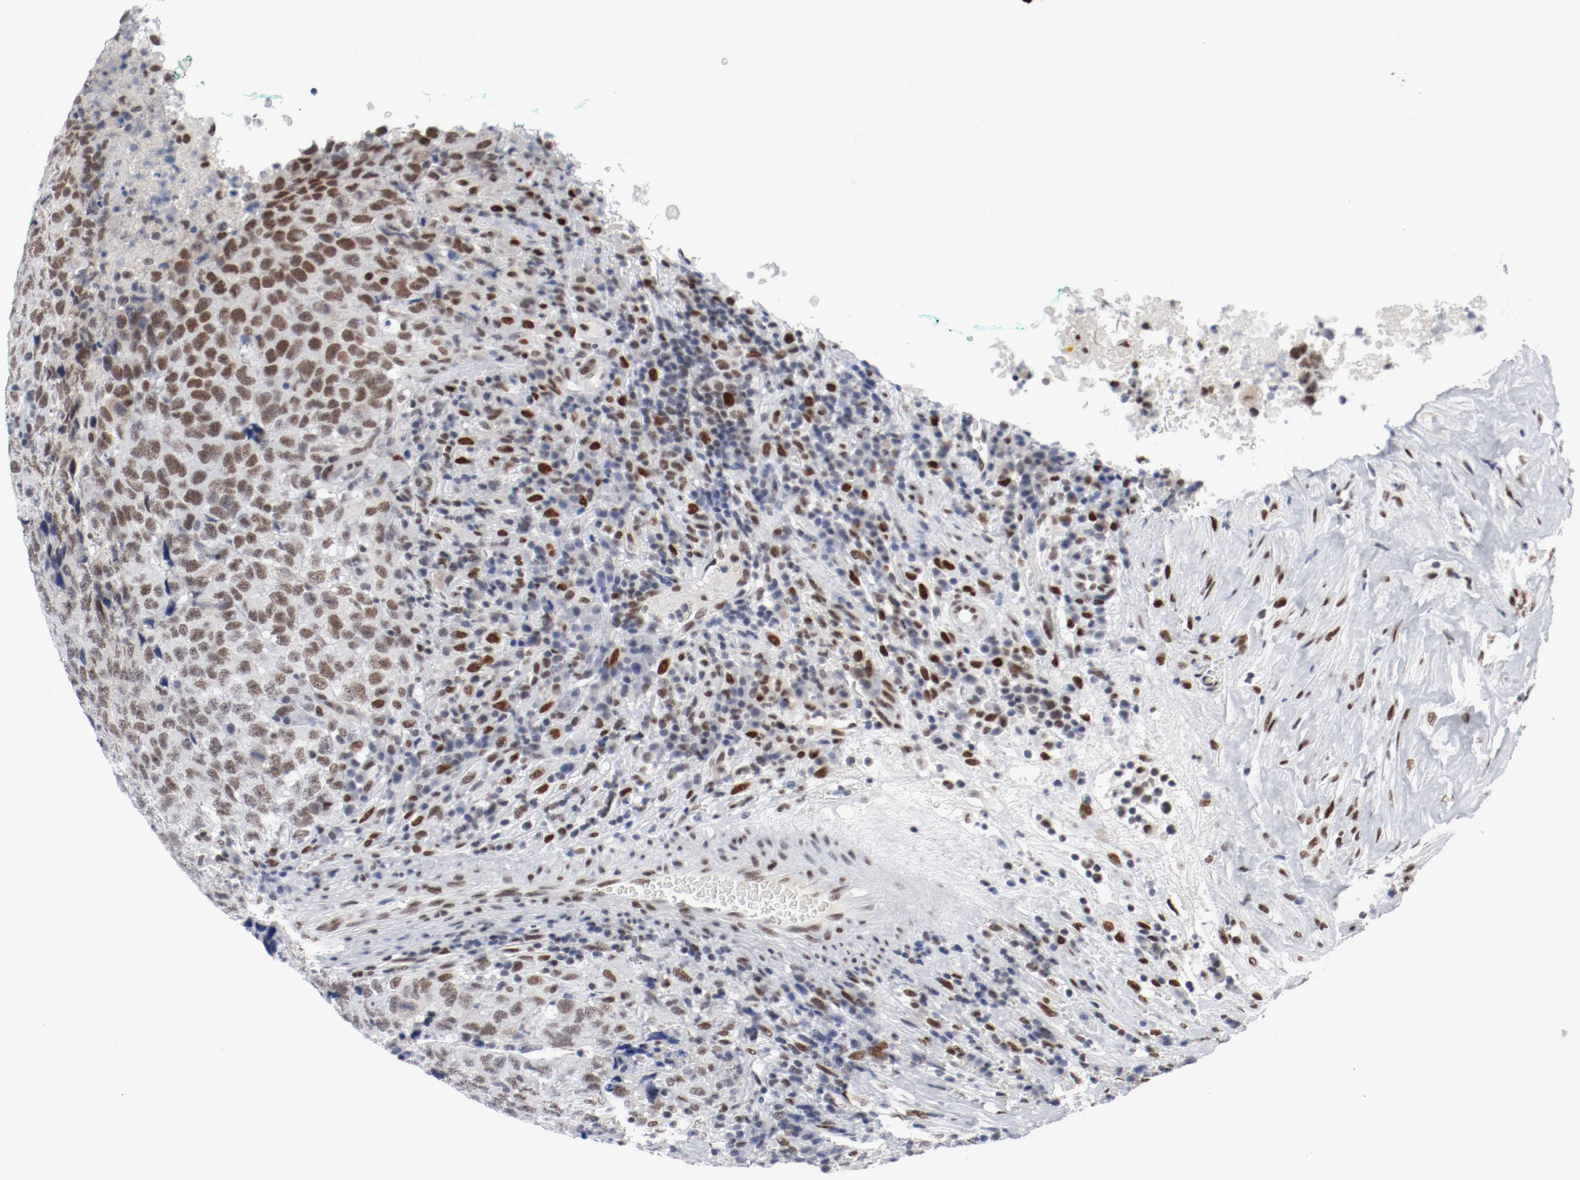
{"staining": {"intensity": "moderate", "quantity": ">75%", "location": "nuclear"}, "tissue": "testis cancer", "cell_type": "Tumor cells", "image_type": "cancer", "snomed": [{"axis": "morphology", "description": "Necrosis, NOS"}, {"axis": "morphology", "description": "Carcinoma, Embryonal, NOS"}, {"axis": "topography", "description": "Testis"}], "caption": "An IHC image of tumor tissue is shown. Protein staining in brown highlights moderate nuclear positivity in embryonal carcinoma (testis) within tumor cells.", "gene": "ARNT", "patient": {"sex": "male", "age": 19}}